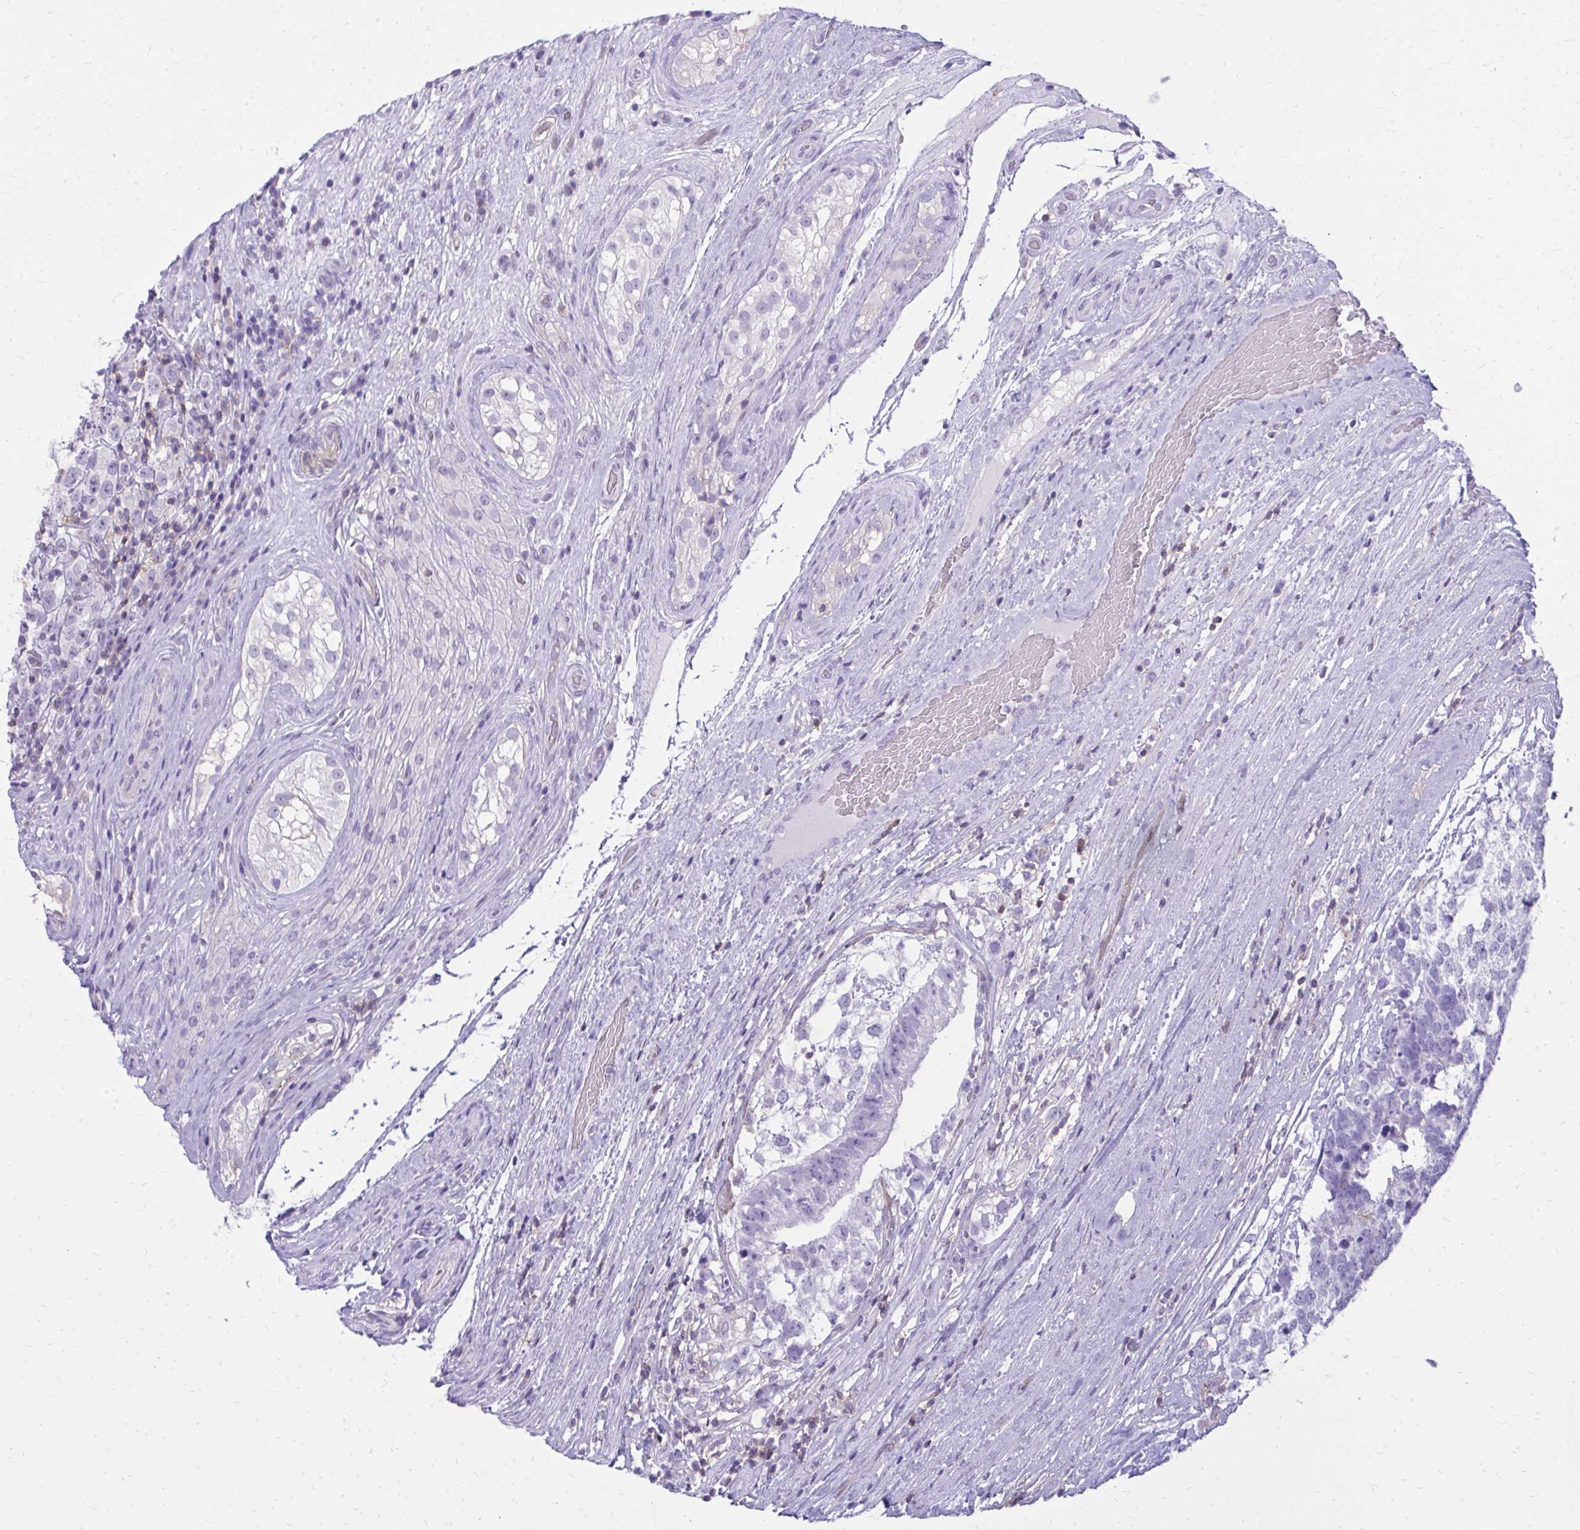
{"staining": {"intensity": "negative", "quantity": "none", "location": "none"}, "tissue": "testis cancer", "cell_type": "Tumor cells", "image_type": "cancer", "snomed": [{"axis": "morphology", "description": "Seminoma, NOS"}, {"axis": "morphology", "description": "Carcinoma, Embryonal, NOS"}, {"axis": "topography", "description": "Testis"}], "caption": "A micrograph of human testis cancer (embryonal carcinoma) is negative for staining in tumor cells.", "gene": "GPRIN3", "patient": {"sex": "male", "age": 41}}